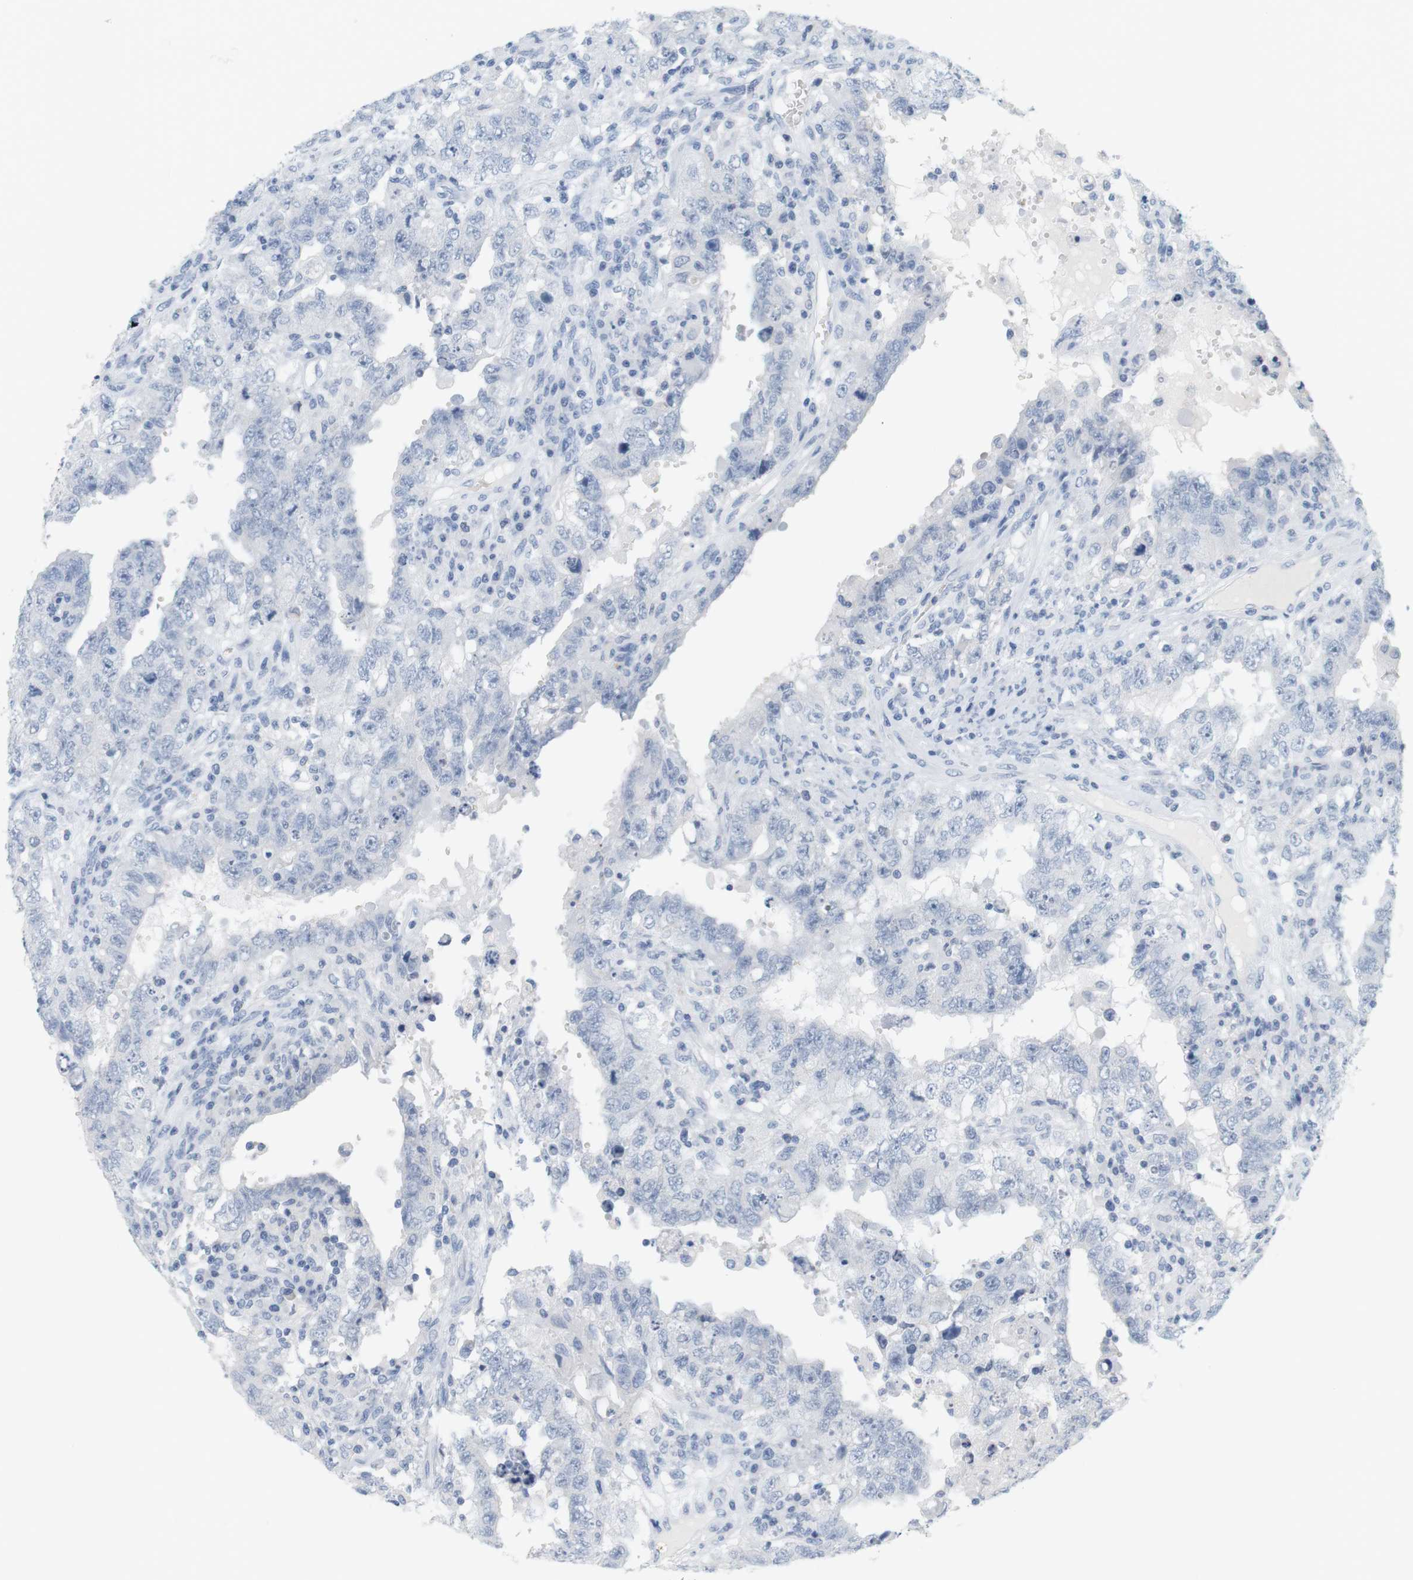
{"staining": {"intensity": "negative", "quantity": "none", "location": "none"}, "tissue": "testis cancer", "cell_type": "Tumor cells", "image_type": "cancer", "snomed": [{"axis": "morphology", "description": "Carcinoma, Embryonal, NOS"}, {"axis": "topography", "description": "Testis"}], "caption": "A photomicrograph of testis embryonal carcinoma stained for a protein displays no brown staining in tumor cells.", "gene": "OPRM1", "patient": {"sex": "male", "age": 26}}